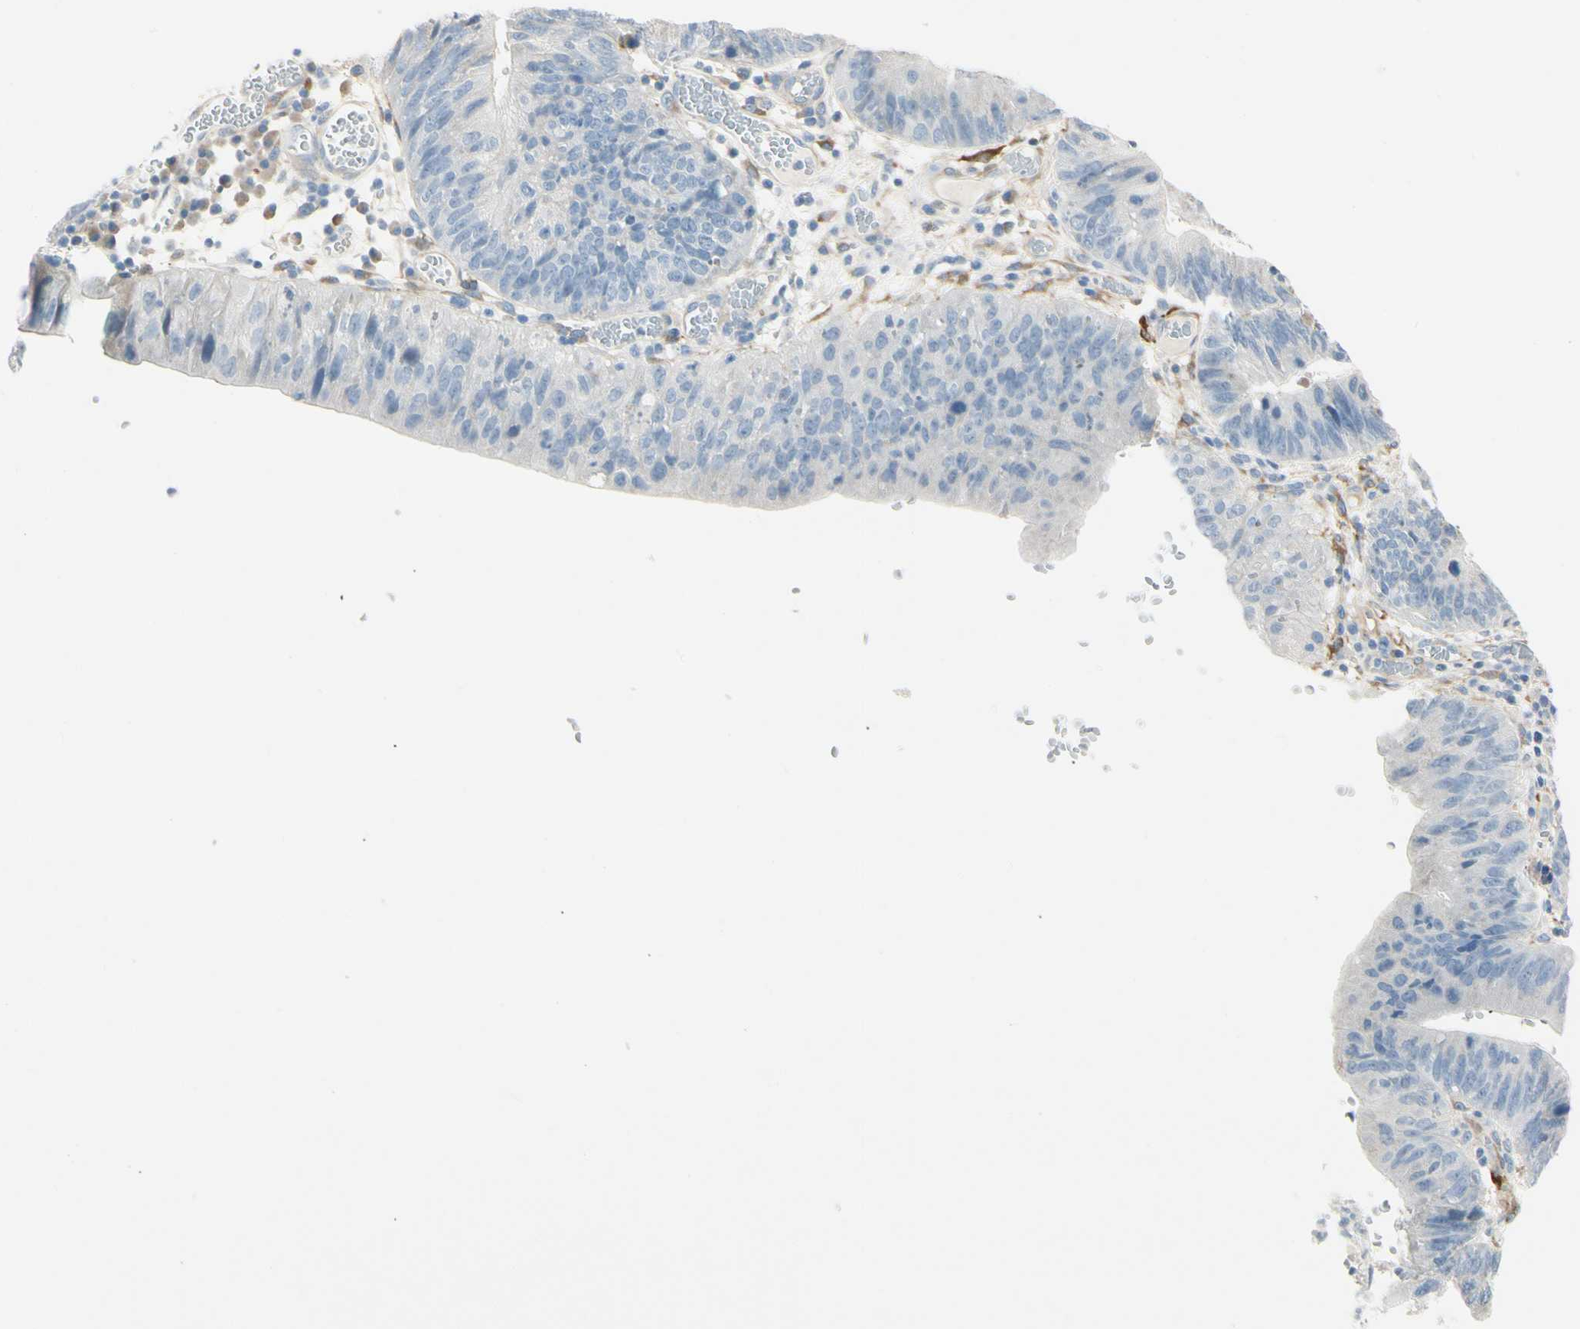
{"staining": {"intensity": "negative", "quantity": "none", "location": "none"}, "tissue": "stomach cancer", "cell_type": "Tumor cells", "image_type": "cancer", "snomed": [{"axis": "morphology", "description": "Adenocarcinoma, NOS"}, {"axis": "topography", "description": "Stomach"}], "caption": "IHC of human adenocarcinoma (stomach) exhibits no positivity in tumor cells.", "gene": "AMPH", "patient": {"sex": "male", "age": 59}}